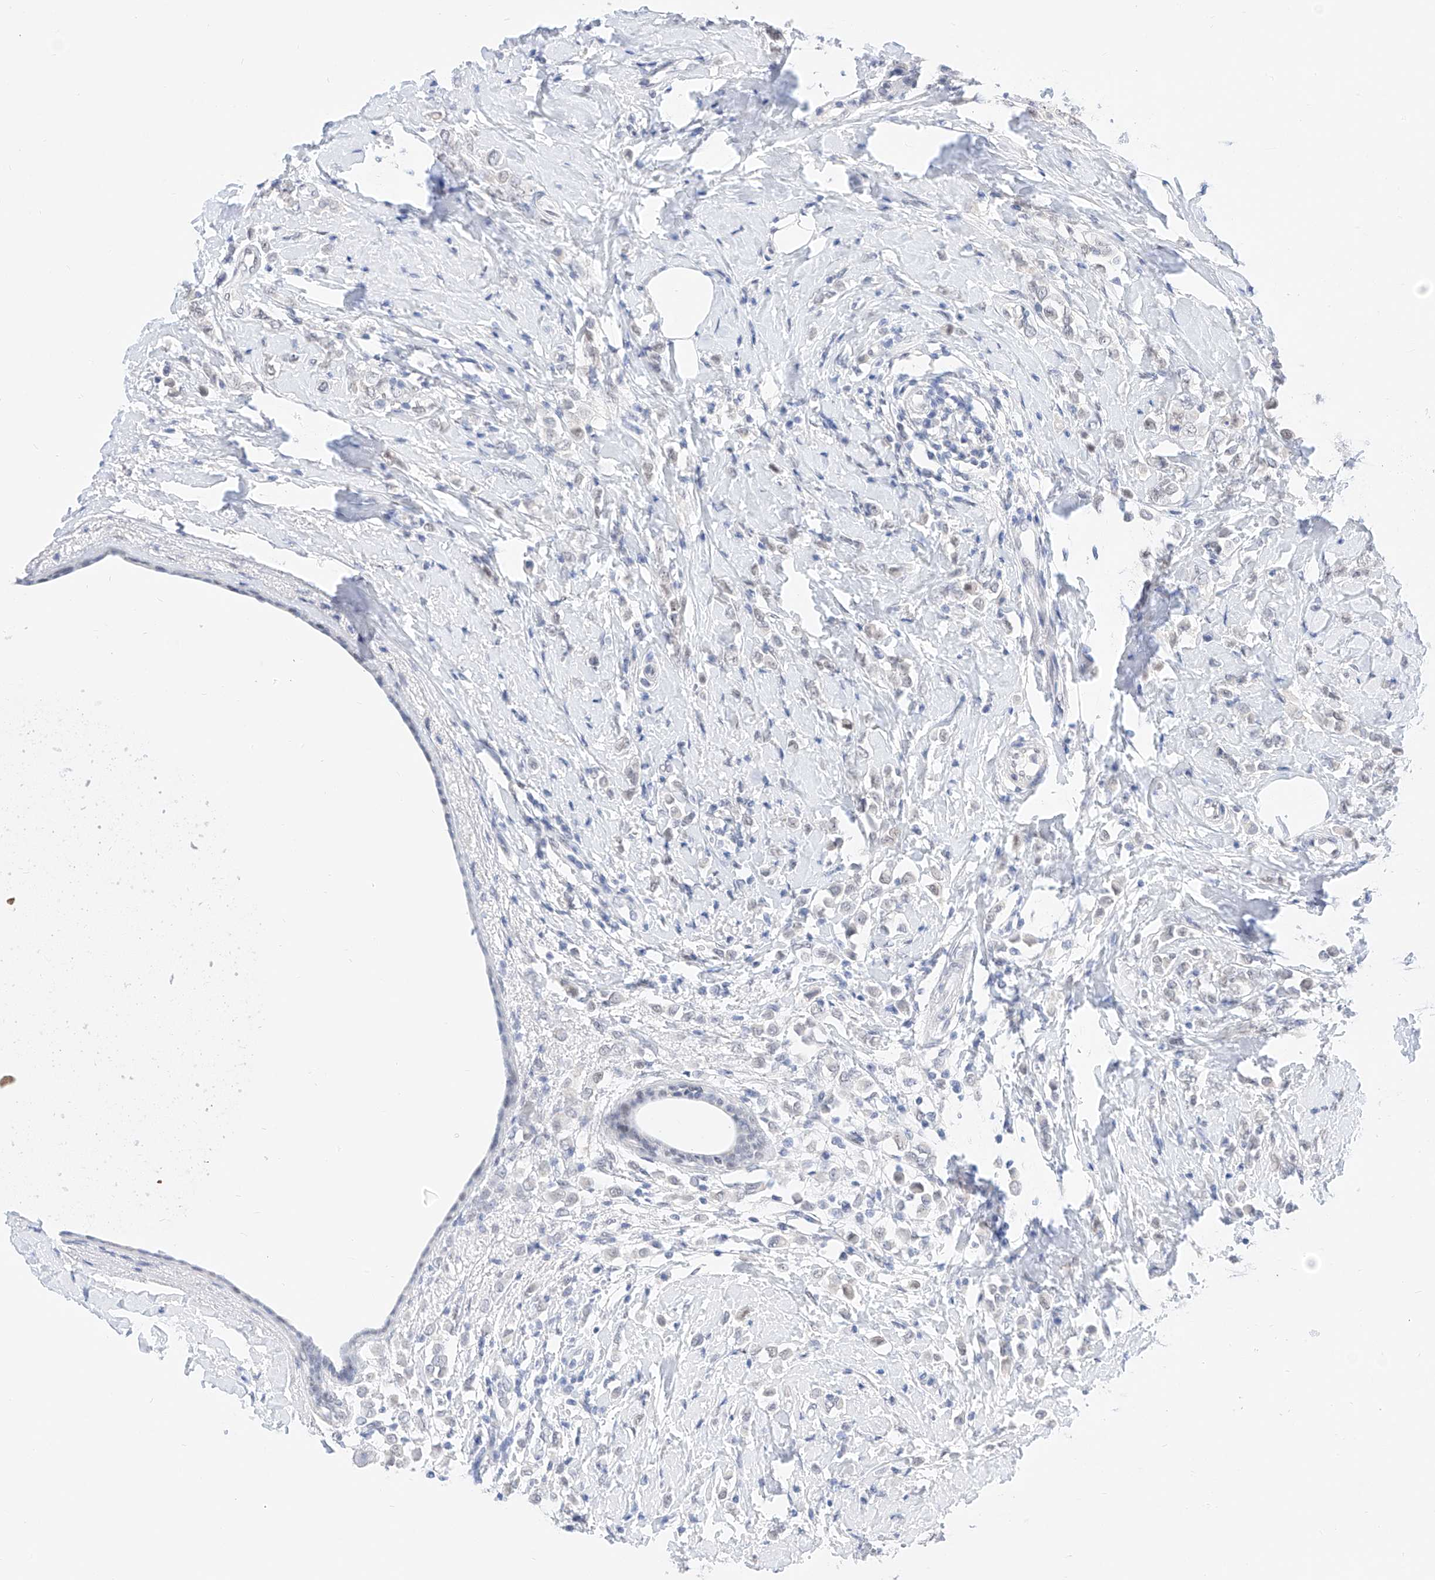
{"staining": {"intensity": "negative", "quantity": "none", "location": "none"}, "tissue": "breast cancer", "cell_type": "Tumor cells", "image_type": "cancer", "snomed": [{"axis": "morphology", "description": "Lobular carcinoma"}, {"axis": "topography", "description": "Breast"}], "caption": "A micrograph of human lobular carcinoma (breast) is negative for staining in tumor cells.", "gene": "KCNJ1", "patient": {"sex": "female", "age": 47}}